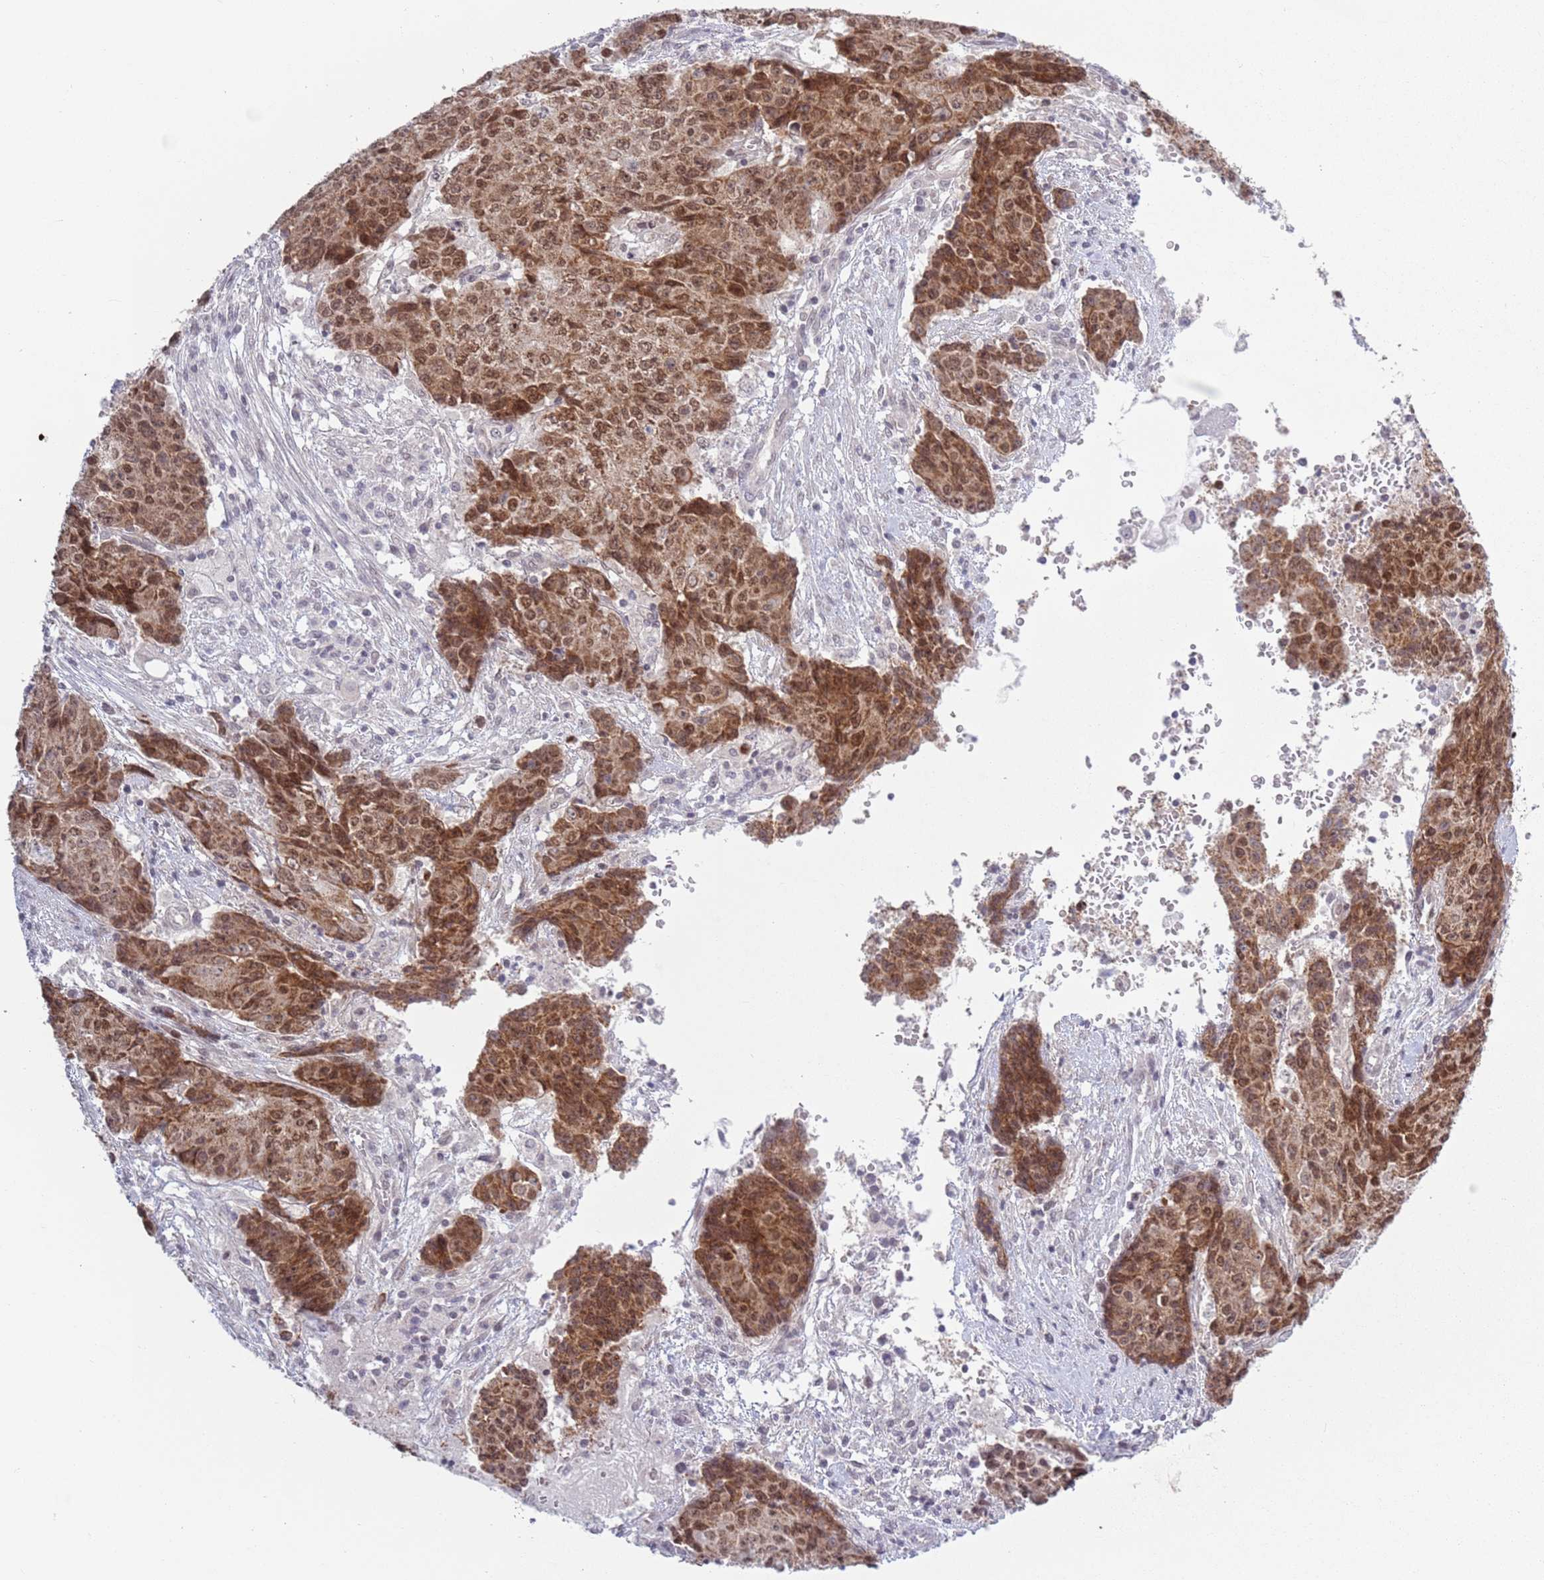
{"staining": {"intensity": "moderate", "quantity": ">75%", "location": "cytoplasmic/membranous,nuclear"}, "tissue": "ovarian cancer", "cell_type": "Tumor cells", "image_type": "cancer", "snomed": [{"axis": "morphology", "description": "Carcinoma, endometroid"}, {"axis": "topography", "description": "Ovary"}], "caption": "Human ovarian cancer stained for a protein (brown) demonstrates moderate cytoplasmic/membranous and nuclear positive positivity in about >75% of tumor cells.", "gene": "MRPL34", "patient": {"sex": "female", "age": 42}}